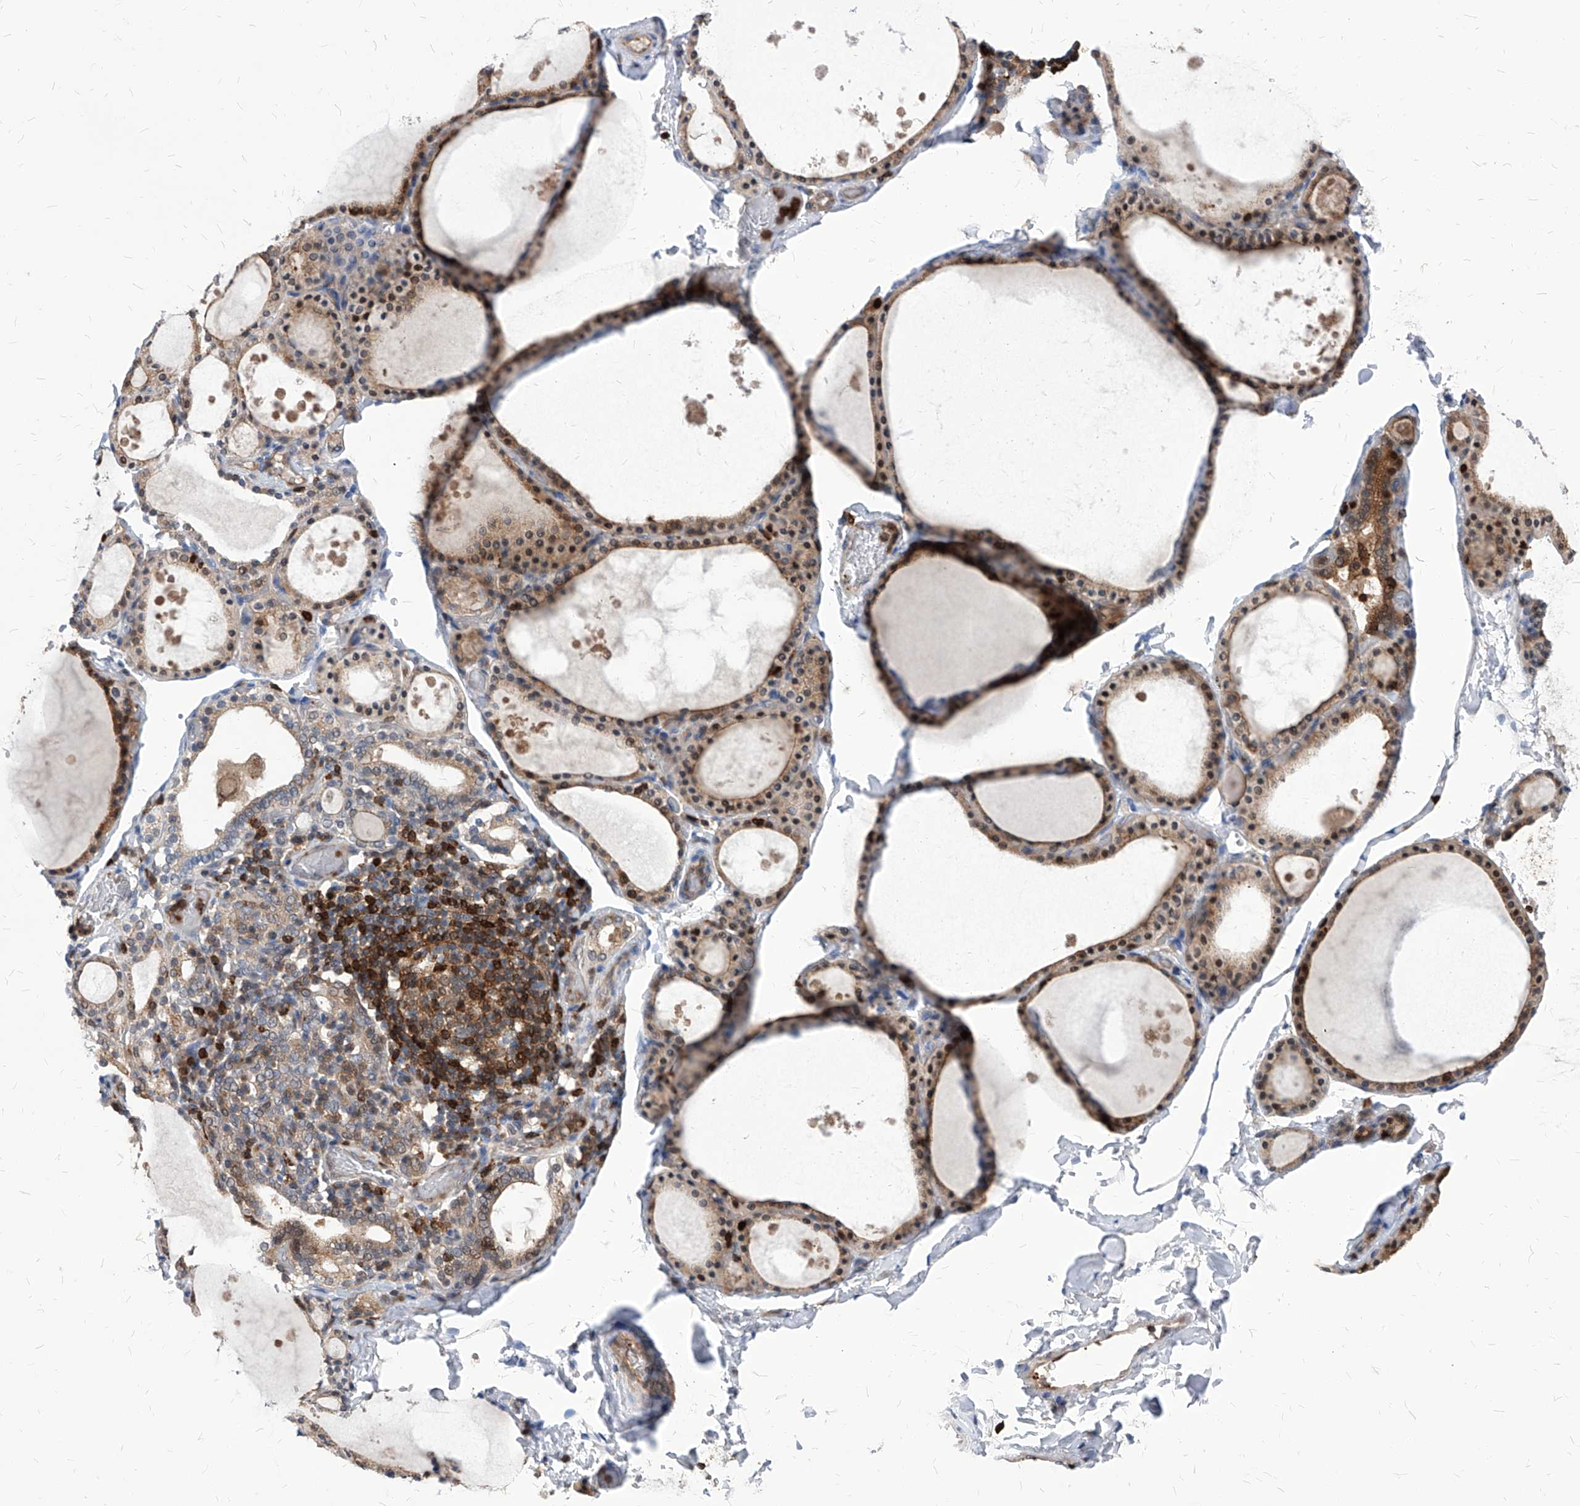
{"staining": {"intensity": "strong", "quantity": "25%-75%", "location": "cytoplasmic/membranous"}, "tissue": "thyroid gland", "cell_type": "Glandular cells", "image_type": "normal", "snomed": [{"axis": "morphology", "description": "Normal tissue, NOS"}, {"axis": "topography", "description": "Thyroid gland"}], "caption": "High-power microscopy captured an immunohistochemistry image of benign thyroid gland, revealing strong cytoplasmic/membranous staining in approximately 25%-75% of glandular cells.", "gene": "ABRACL", "patient": {"sex": "male", "age": 56}}